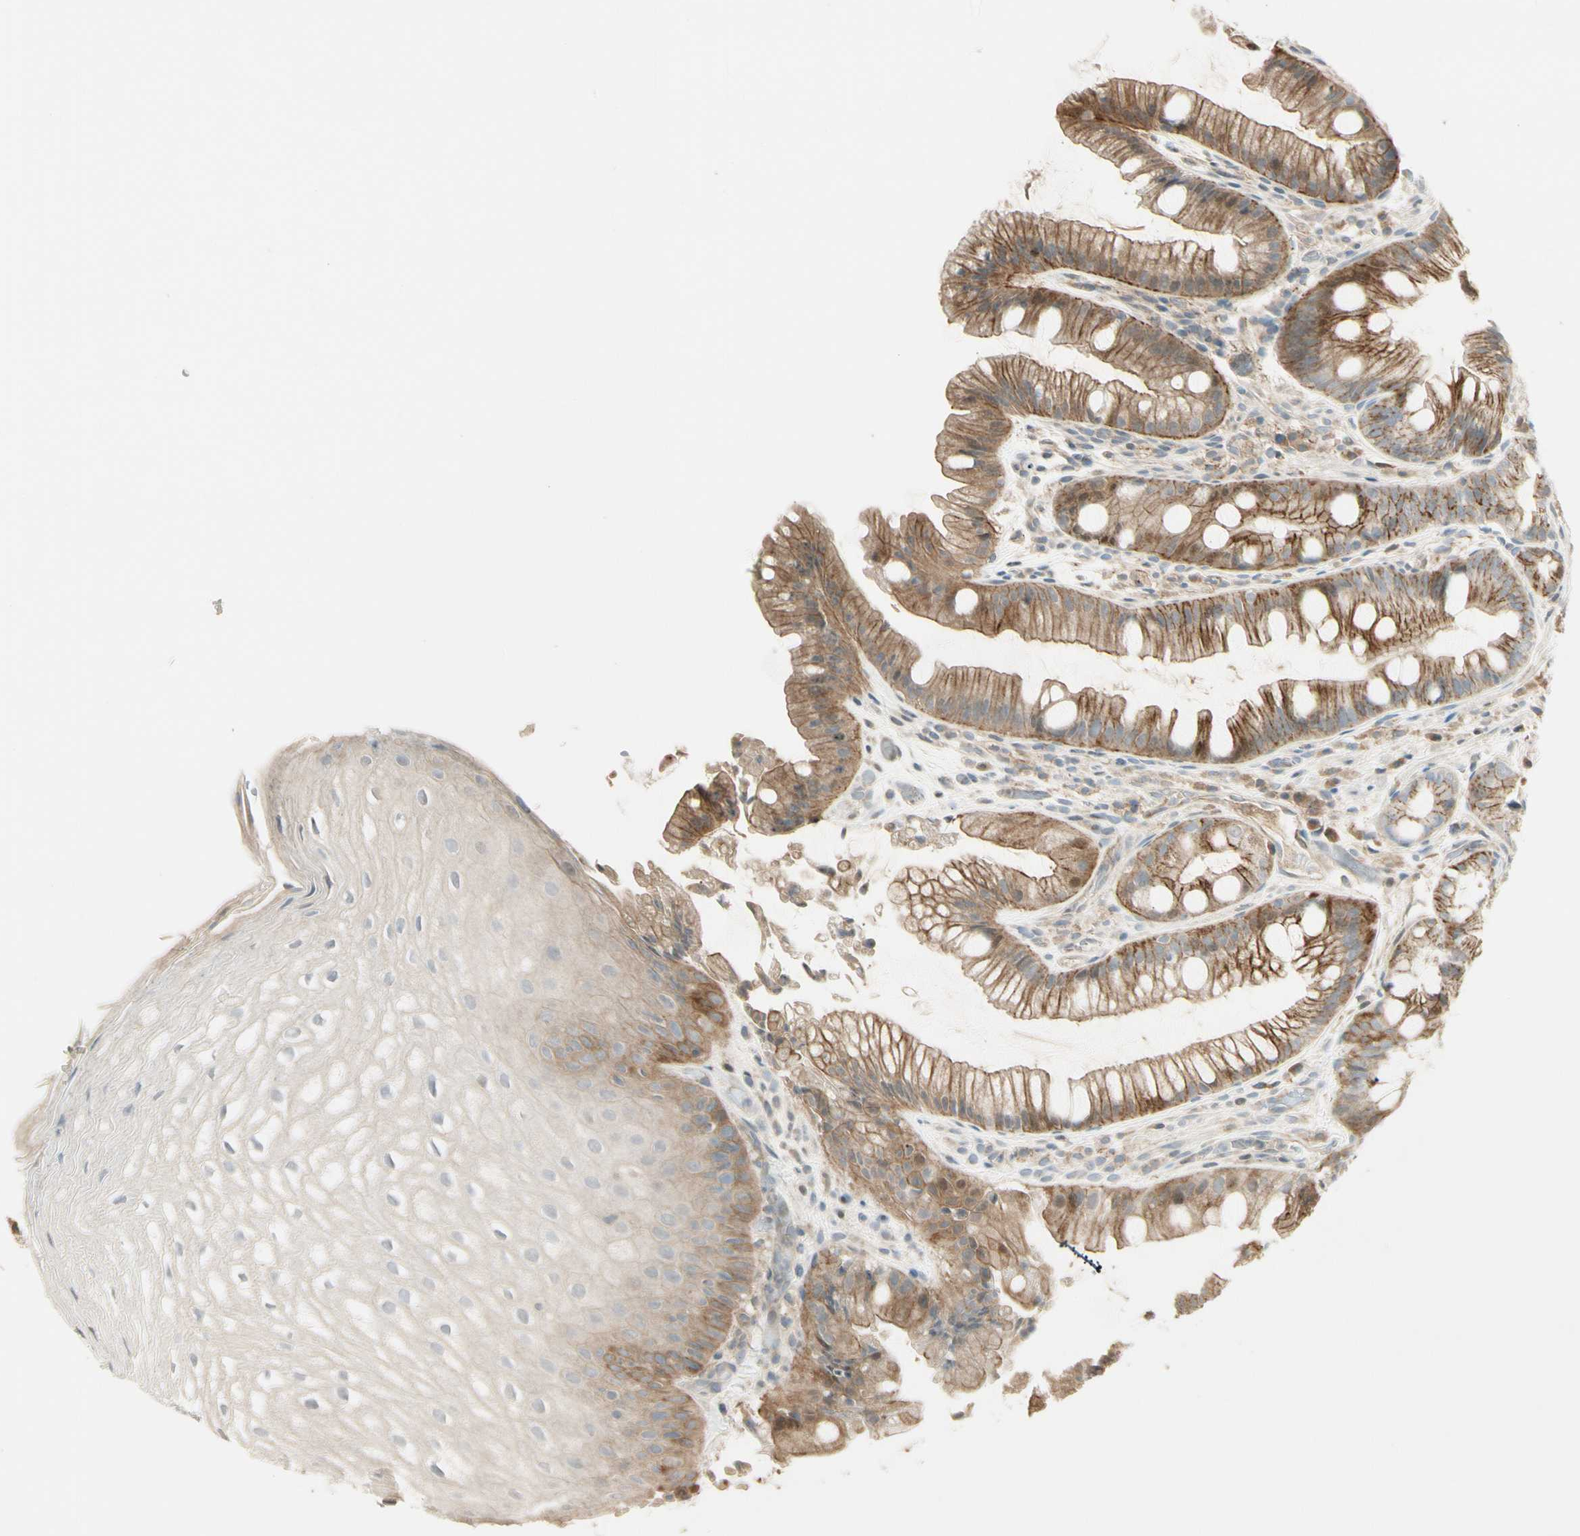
{"staining": {"intensity": "moderate", "quantity": ">75%", "location": "cytoplasmic/membranous"}, "tissue": "stomach", "cell_type": "Glandular cells", "image_type": "normal", "snomed": [{"axis": "morphology", "description": "Normal tissue, NOS"}, {"axis": "topography", "description": "Stomach, upper"}], "caption": "Immunohistochemistry (DAB (3,3'-diaminobenzidine)) staining of benign human stomach exhibits moderate cytoplasmic/membranous protein positivity in about >75% of glandular cells. The staining was performed using DAB (3,3'-diaminobenzidine), with brown indicating positive protein expression. Nuclei are stained blue with hematoxylin.", "gene": "P3H2", "patient": {"sex": "male", "age": 72}}